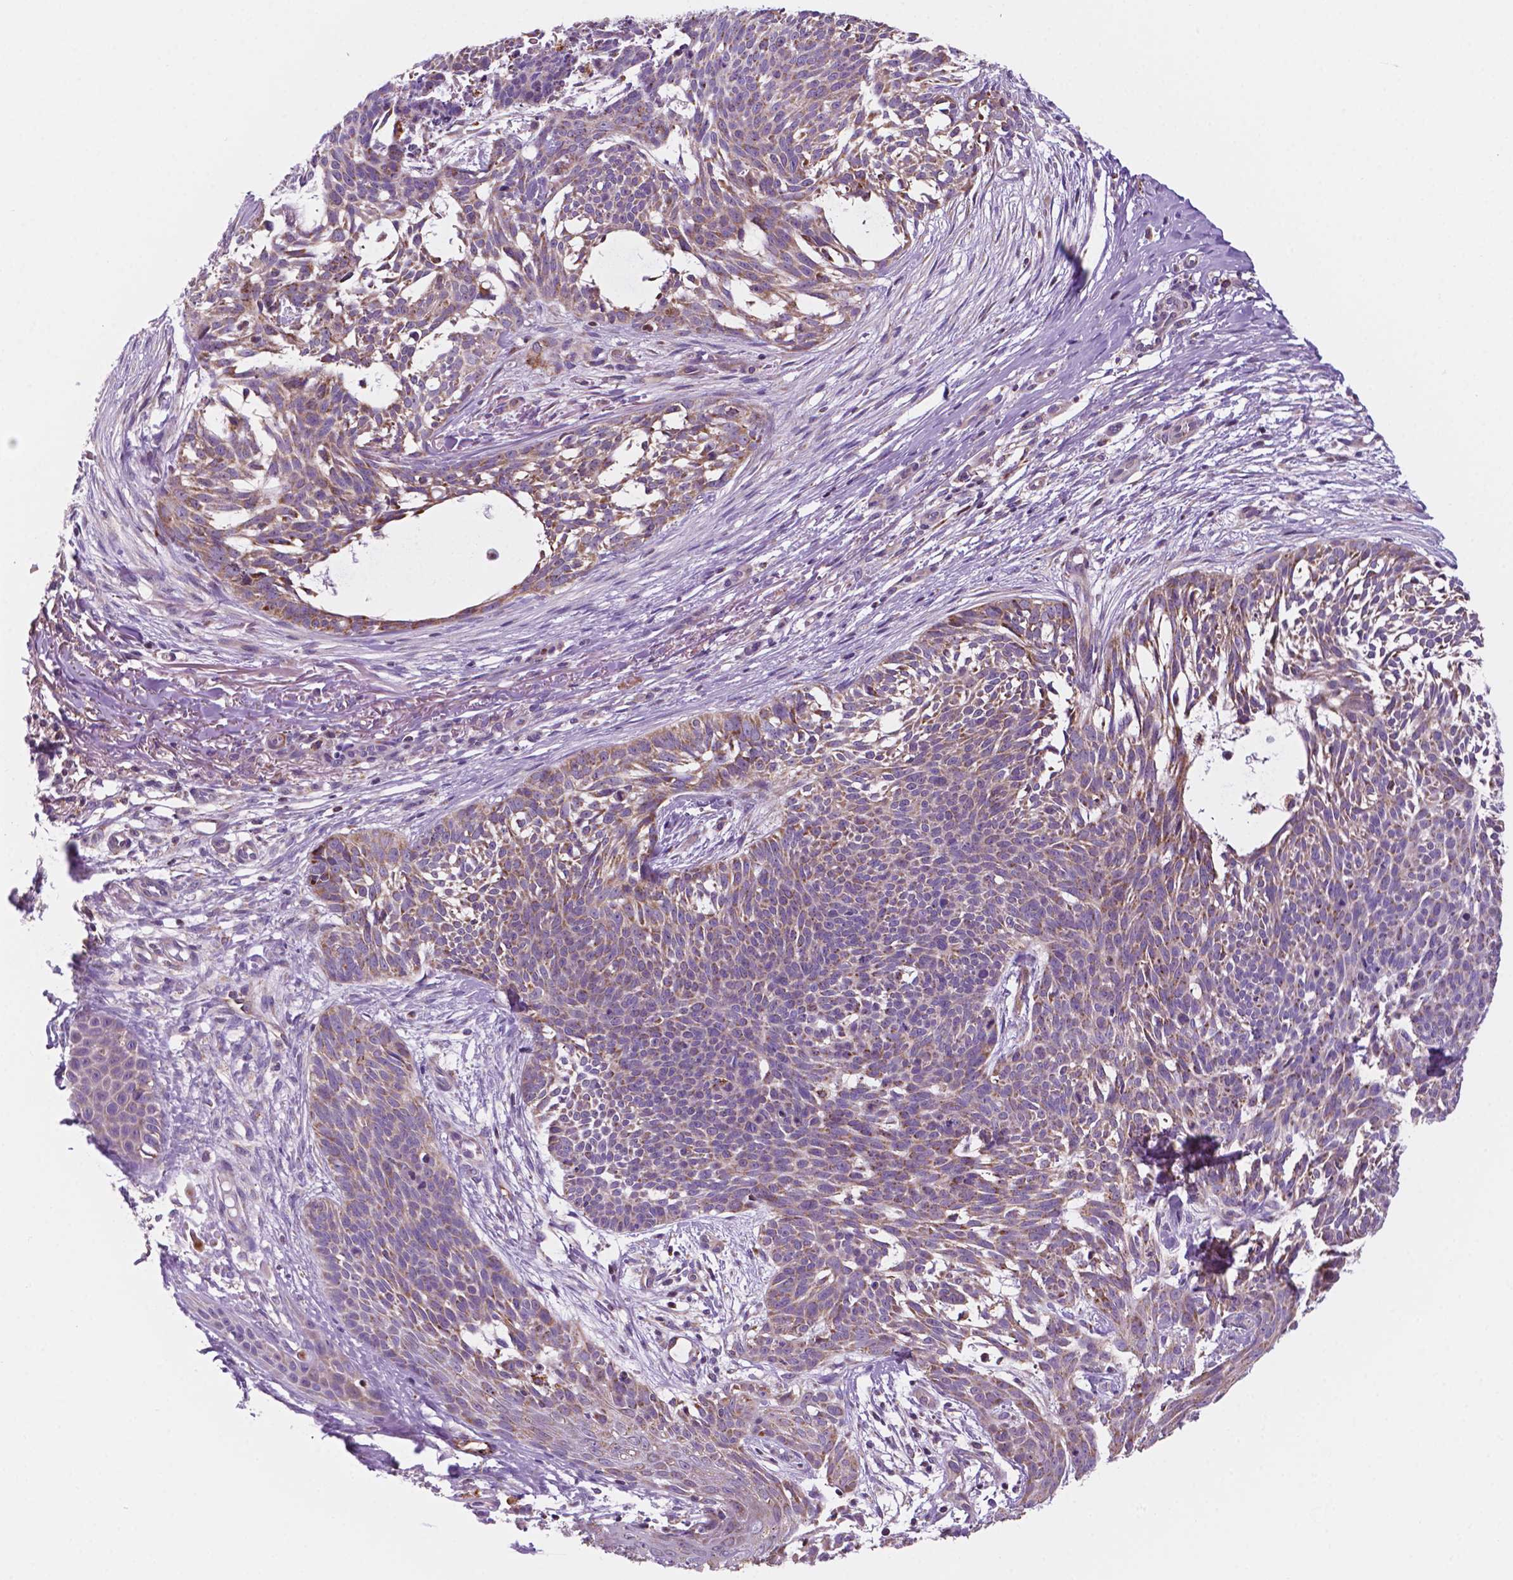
{"staining": {"intensity": "weak", "quantity": "25%-75%", "location": "cytoplasmic/membranous"}, "tissue": "skin cancer", "cell_type": "Tumor cells", "image_type": "cancer", "snomed": [{"axis": "morphology", "description": "Basal cell carcinoma"}, {"axis": "topography", "description": "Skin"}], "caption": "High-magnification brightfield microscopy of basal cell carcinoma (skin) stained with DAB (3,3'-diaminobenzidine) (brown) and counterstained with hematoxylin (blue). tumor cells exhibit weak cytoplasmic/membranous expression is seen in about25%-75% of cells. (brown staining indicates protein expression, while blue staining denotes nuclei).", "gene": "GEMIN4", "patient": {"sex": "male", "age": 88}}